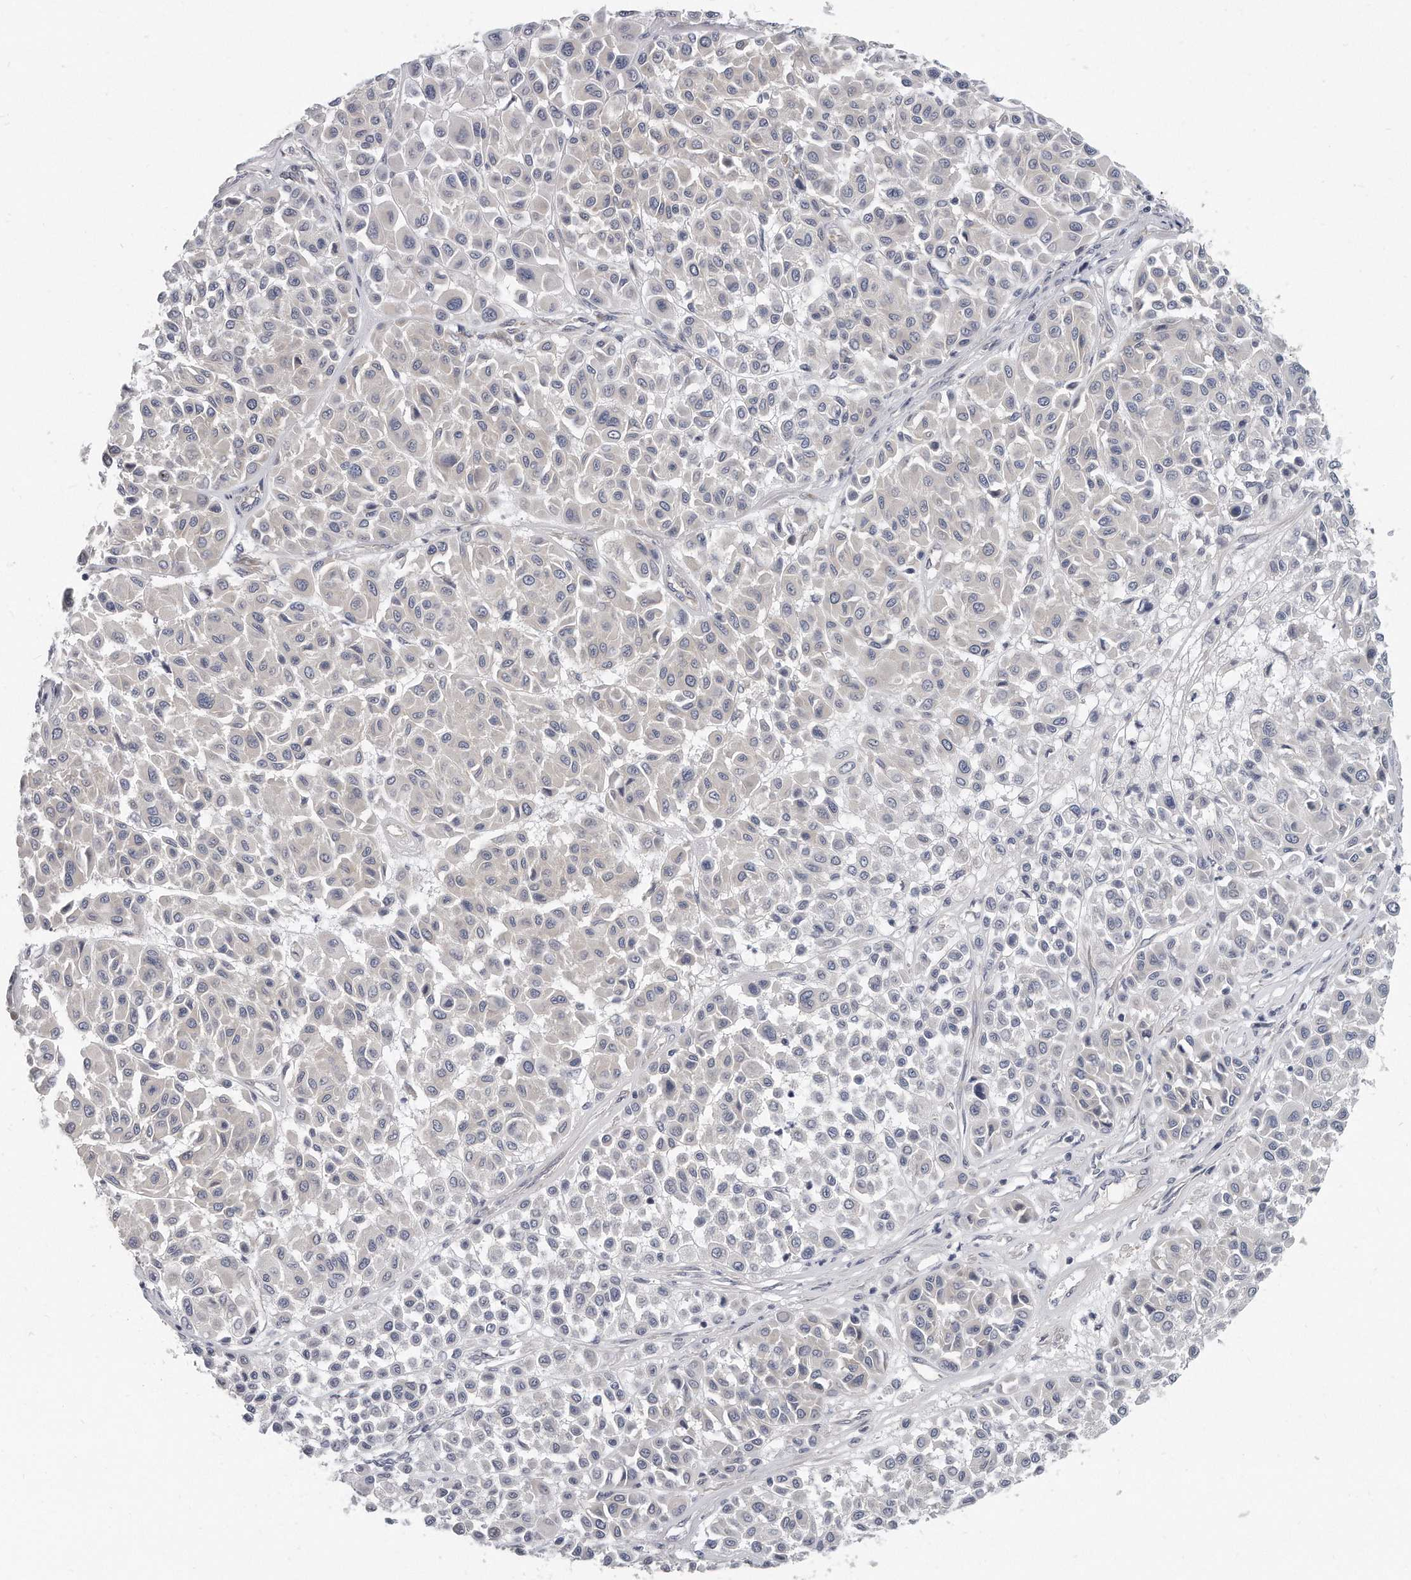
{"staining": {"intensity": "negative", "quantity": "none", "location": "none"}, "tissue": "melanoma", "cell_type": "Tumor cells", "image_type": "cancer", "snomed": [{"axis": "morphology", "description": "Malignant melanoma, Metastatic site"}, {"axis": "topography", "description": "Soft tissue"}], "caption": "Immunohistochemistry of malignant melanoma (metastatic site) shows no positivity in tumor cells. The staining was performed using DAB (3,3'-diaminobenzidine) to visualize the protein expression in brown, while the nuclei were stained in blue with hematoxylin (Magnification: 20x).", "gene": "PLEKHA6", "patient": {"sex": "male", "age": 41}}